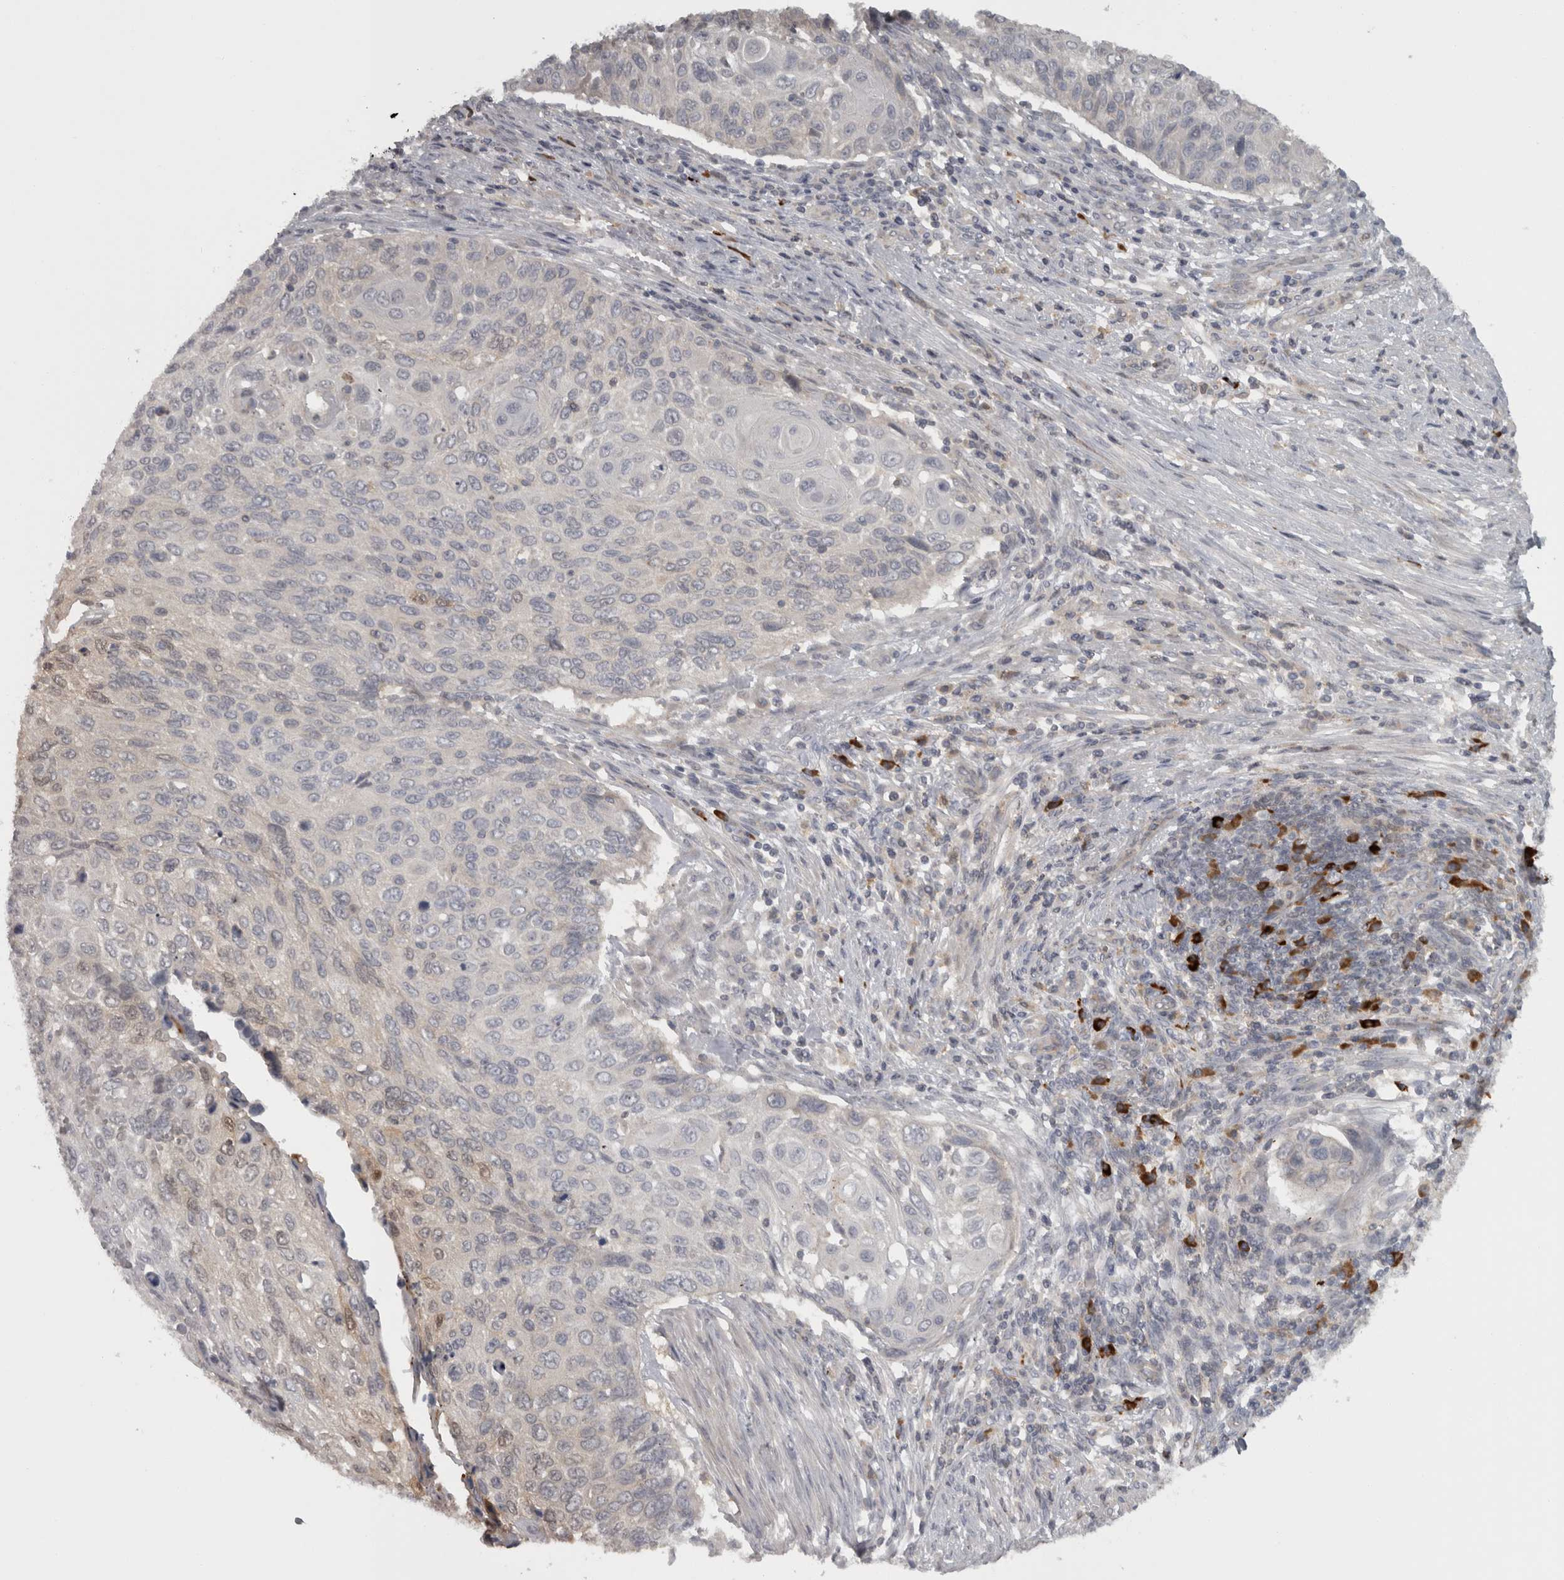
{"staining": {"intensity": "negative", "quantity": "none", "location": "none"}, "tissue": "cervical cancer", "cell_type": "Tumor cells", "image_type": "cancer", "snomed": [{"axis": "morphology", "description": "Squamous cell carcinoma, NOS"}, {"axis": "topography", "description": "Cervix"}], "caption": "Immunohistochemical staining of human cervical squamous cell carcinoma demonstrates no significant expression in tumor cells.", "gene": "SLCO5A1", "patient": {"sex": "female", "age": 70}}